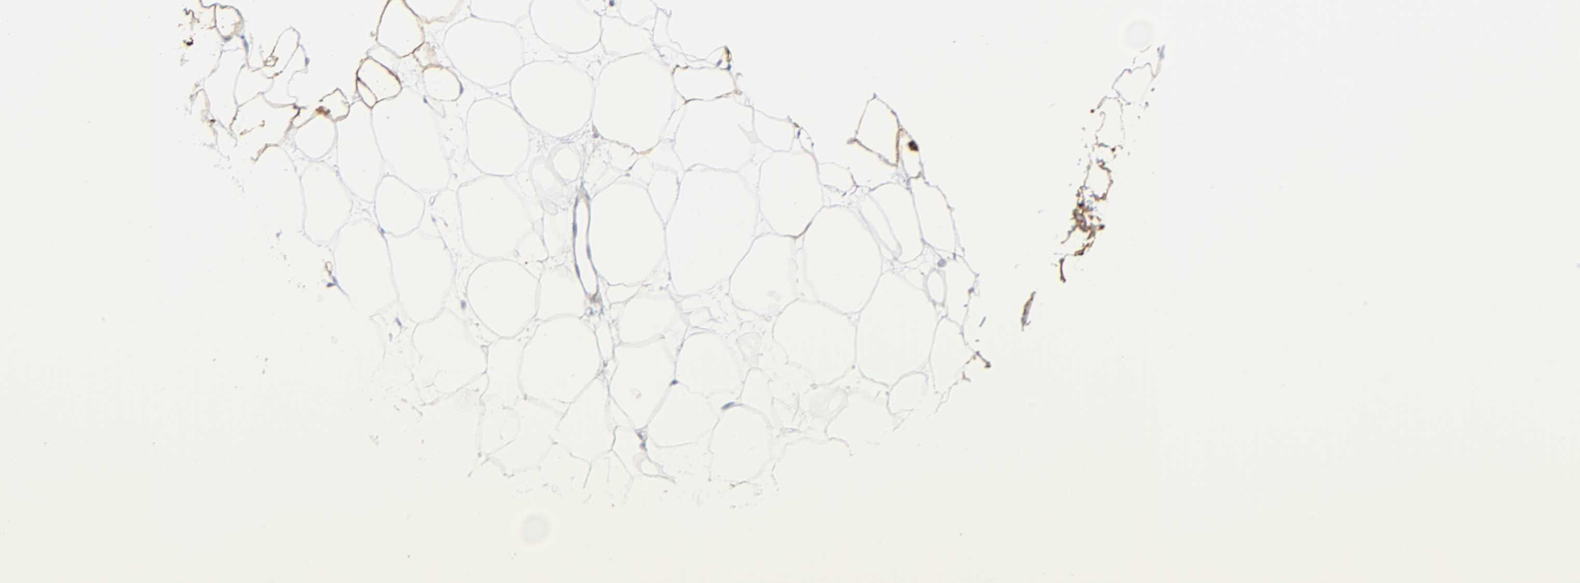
{"staining": {"intensity": "strong", "quantity": ">75%", "location": "cytoplasmic/membranous"}, "tissue": "adipose tissue", "cell_type": "Adipocytes", "image_type": "normal", "snomed": [{"axis": "morphology", "description": "Normal tissue, NOS"}, {"axis": "topography", "description": "Breast"}], "caption": "Adipose tissue stained with immunohistochemistry displays strong cytoplasmic/membranous expression in approximately >75% of adipocytes. Nuclei are stained in blue.", "gene": "AGTR1", "patient": {"sex": "female", "age": 22}}